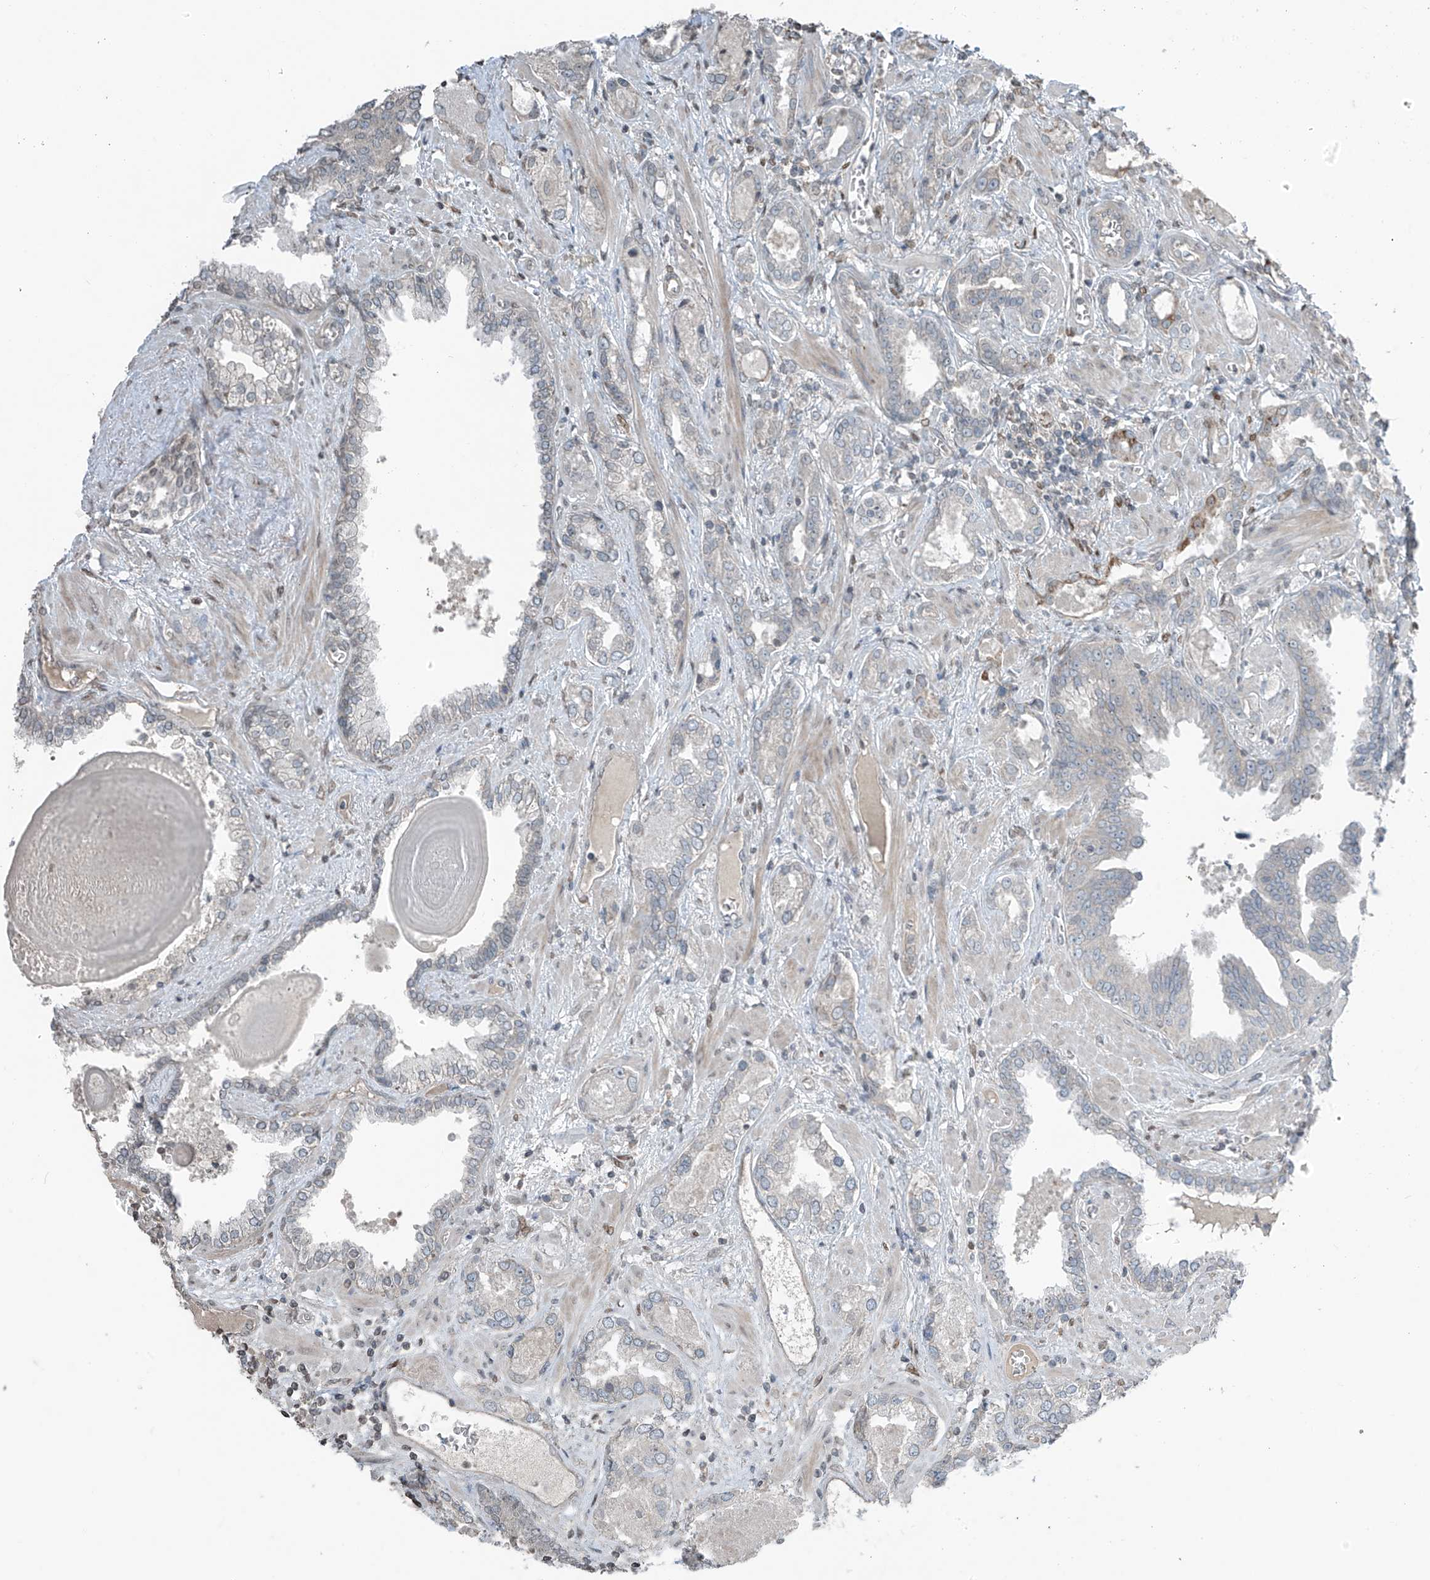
{"staining": {"intensity": "negative", "quantity": "none", "location": "none"}, "tissue": "prostate cancer", "cell_type": "Tumor cells", "image_type": "cancer", "snomed": [{"axis": "morphology", "description": "Adenocarcinoma, High grade"}, {"axis": "topography", "description": "Prostate and seminal vesicle, NOS"}], "caption": "Immunohistochemistry (IHC) histopathology image of neoplastic tissue: human prostate adenocarcinoma (high-grade) stained with DAB (3,3'-diaminobenzidine) exhibits no significant protein staining in tumor cells. (IHC, brightfield microscopy, high magnification).", "gene": "HOXA11", "patient": {"sex": "male", "age": 67}}